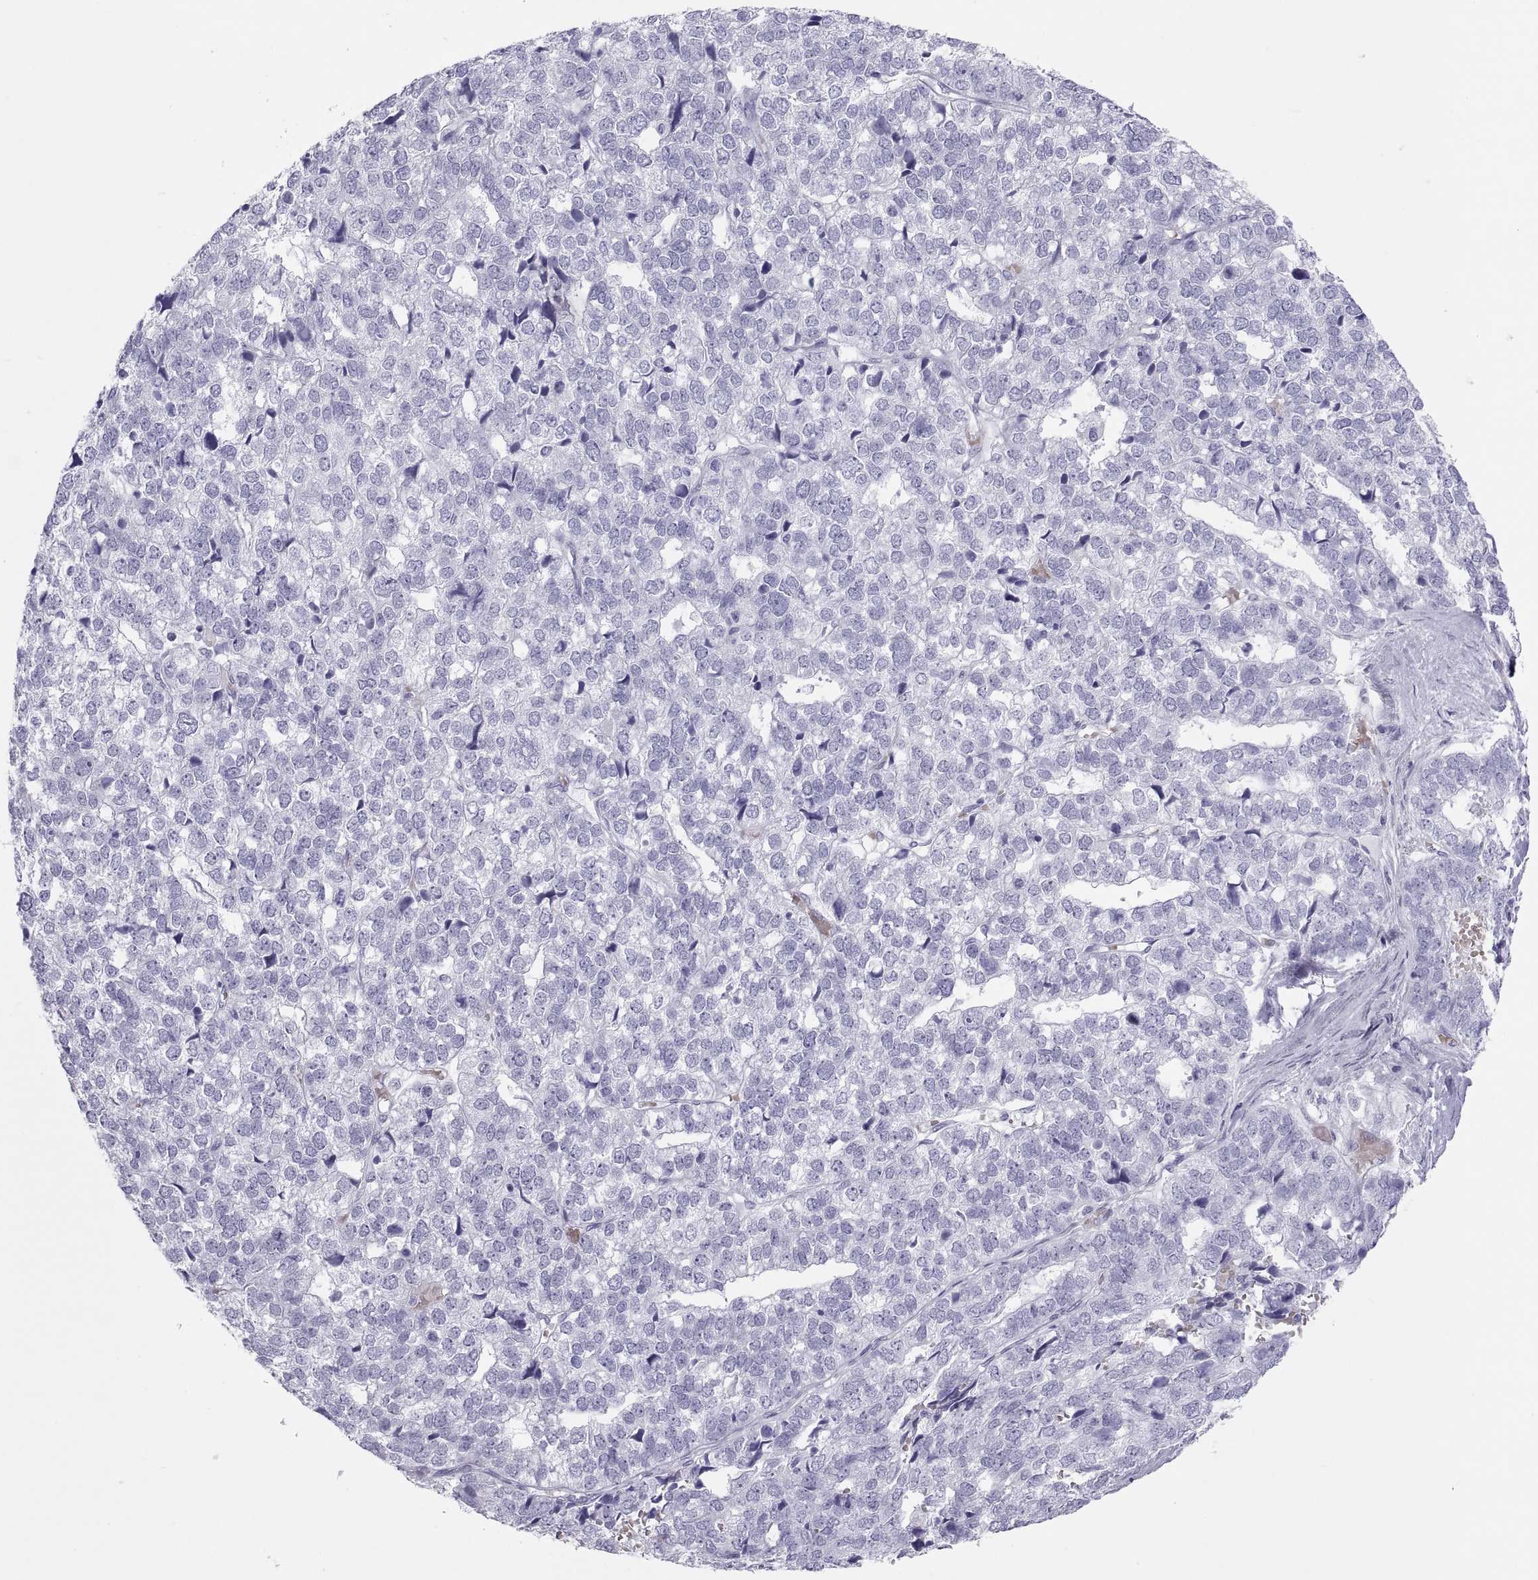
{"staining": {"intensity": "negative", "quantity": "none", "location": "none"}, "tissue": "stomach cancer", "cell_type": "Tumor cells", "image_type": "cancer", "snomed": [{"axis": "morphology", "description": "Adenocarcinoma, NOS"}, {"axis": "topography", "description": "Stomach"}], "caption": "High power microscopy image of an immunohistochemistry micrograph of adenocarcinoma (stomach), revealing no significant expression in tumor cells. (DAB (3,3'-diaminobenzidine) IHC, high magnification).", "gene": "SEMG1", "patient": {"sex": "male", "age": 69}}